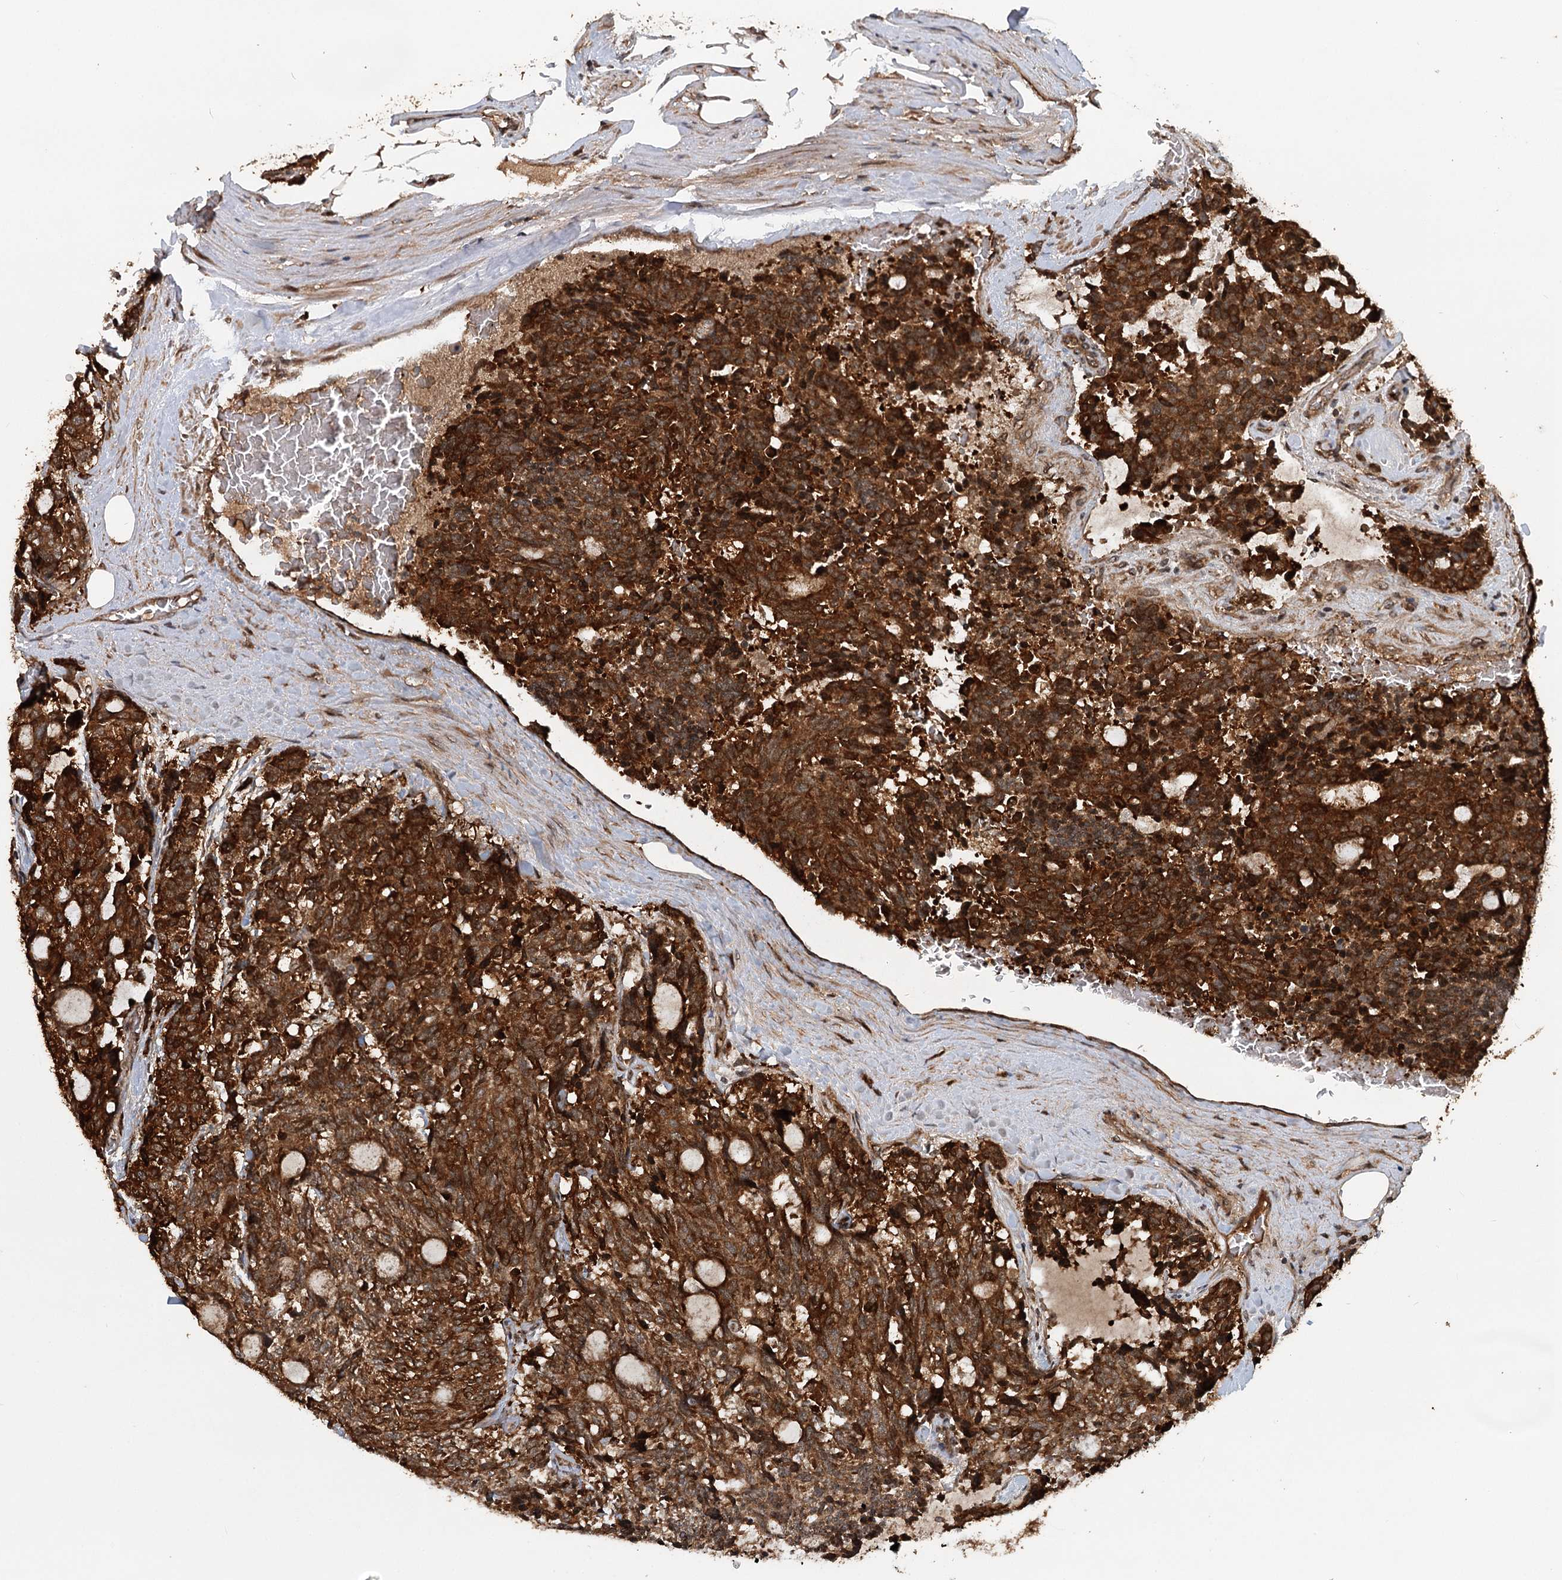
{"staining": {"intensity": "strong", "quantity": ">75%", "location": "cytoplasmic/membranous"}, "tissue": "carcinoid", "cell_type": "Tumor cells", "image_type": "cancer", "snomed": [{"axis": "morphology", "description": "Carcinoid, malignant, NOS"}, {"axis": "topography", "description": "Pancreas"}], "caption": "A brown stain shows strong cytoplasmic/membranous expression of a protein in human carcinoid (malignant) tumor cells. The protein is shown in brown color, while the nuclei are stained blue.", "gene": "INSIG2", "patient": {"sex": "female", "age": 54}}